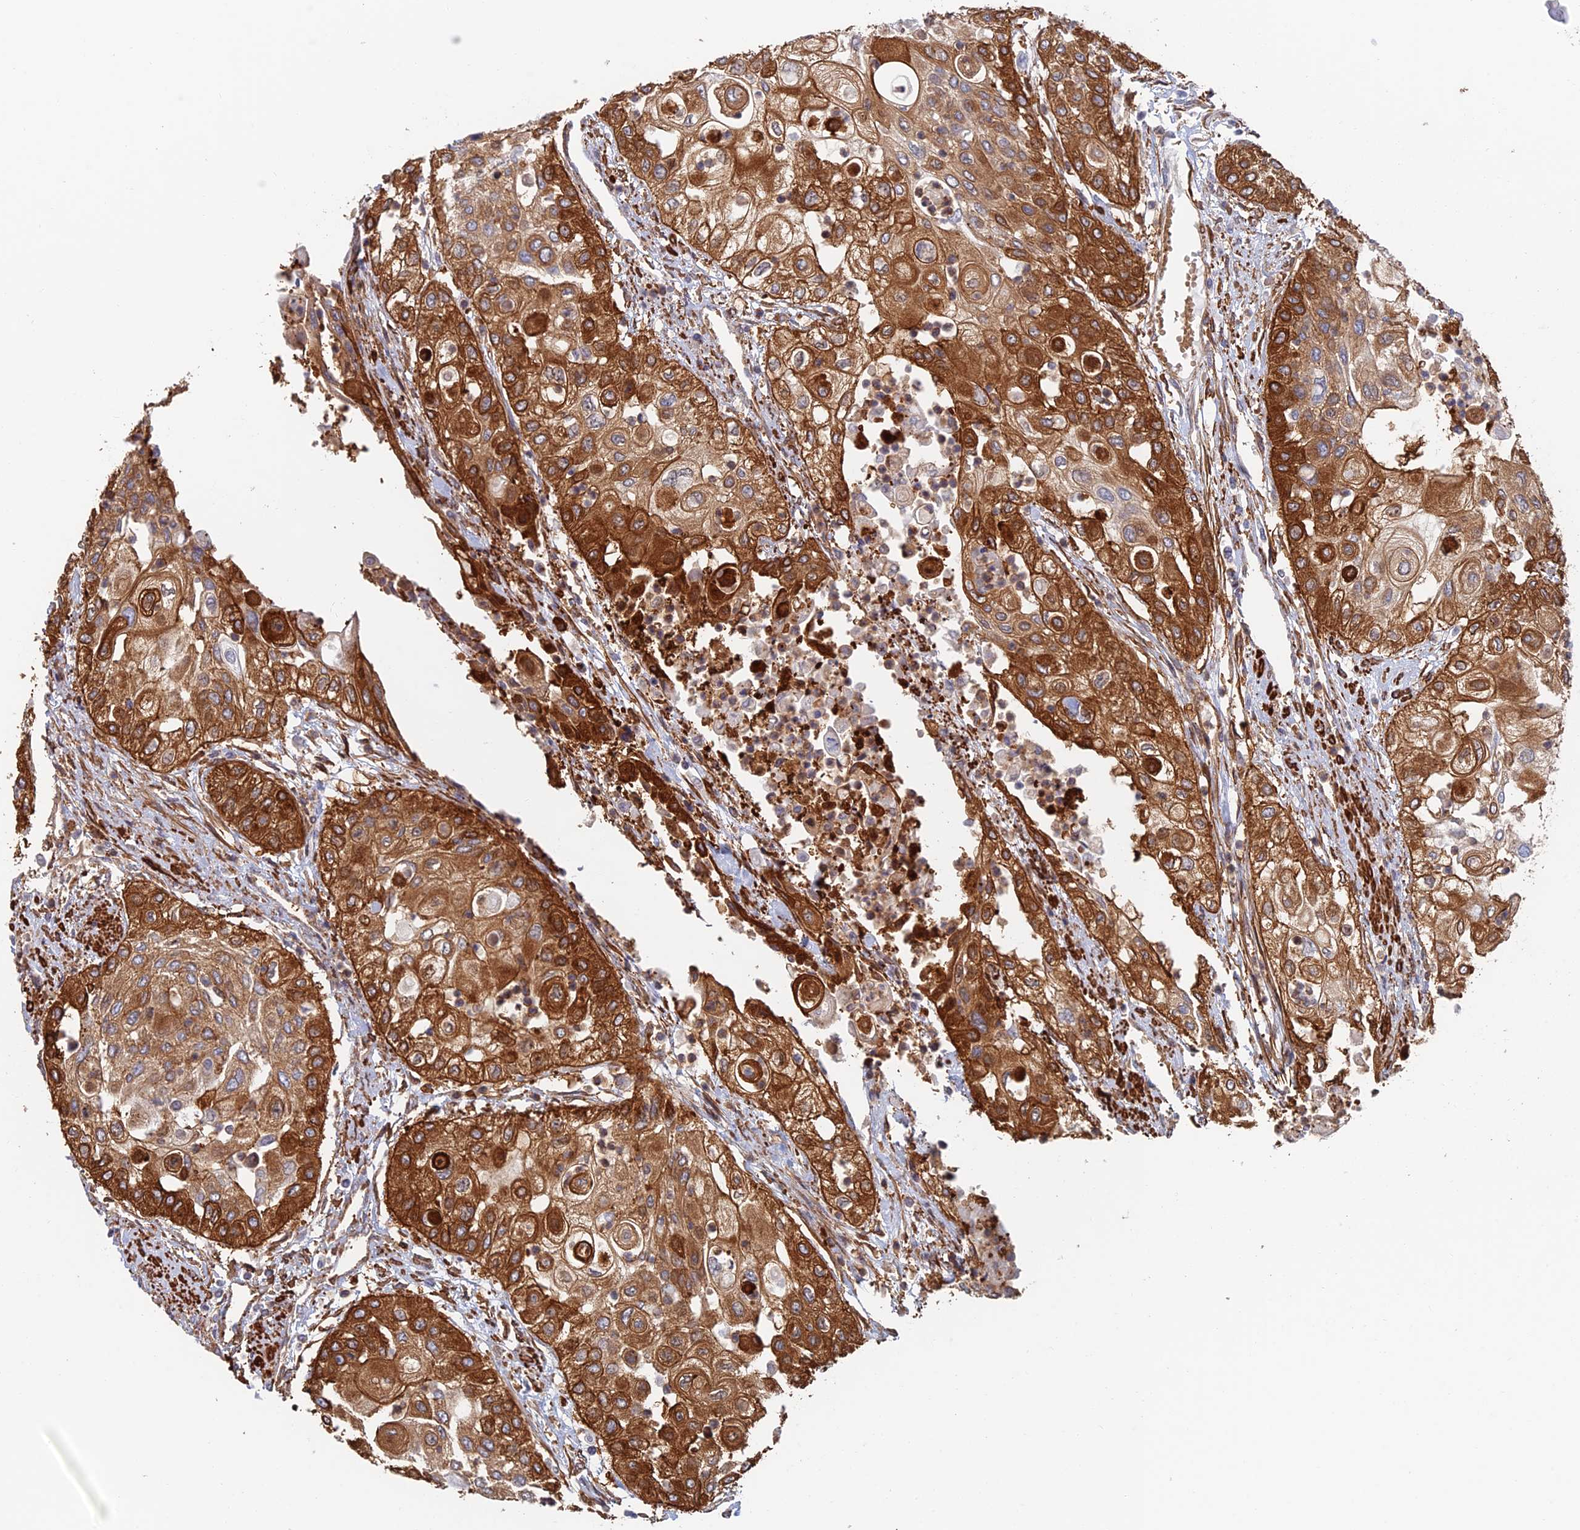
{"staining": {"intensity": "strong", "quantity": ">75%", "location": "cytoplasmic/membranous"}, "tissue": "urothelial cancer", "cell_type": "Tumor cells", "image_type": "cancer", "snomed": [{"axis": "morphology", "description": "Urothelial carcinoma, High grade"}, {"axis": "topography", "description": "Urinary bladder"}], "caption": "Immunohistochemical staining of high-grade urothelial carcinoma displays high levels of strong cytoplasmic/membranous expression in approximately >75% of tumor cells.", "gene": "PAK4", "patient": {"sex": "female", "age": 79}}